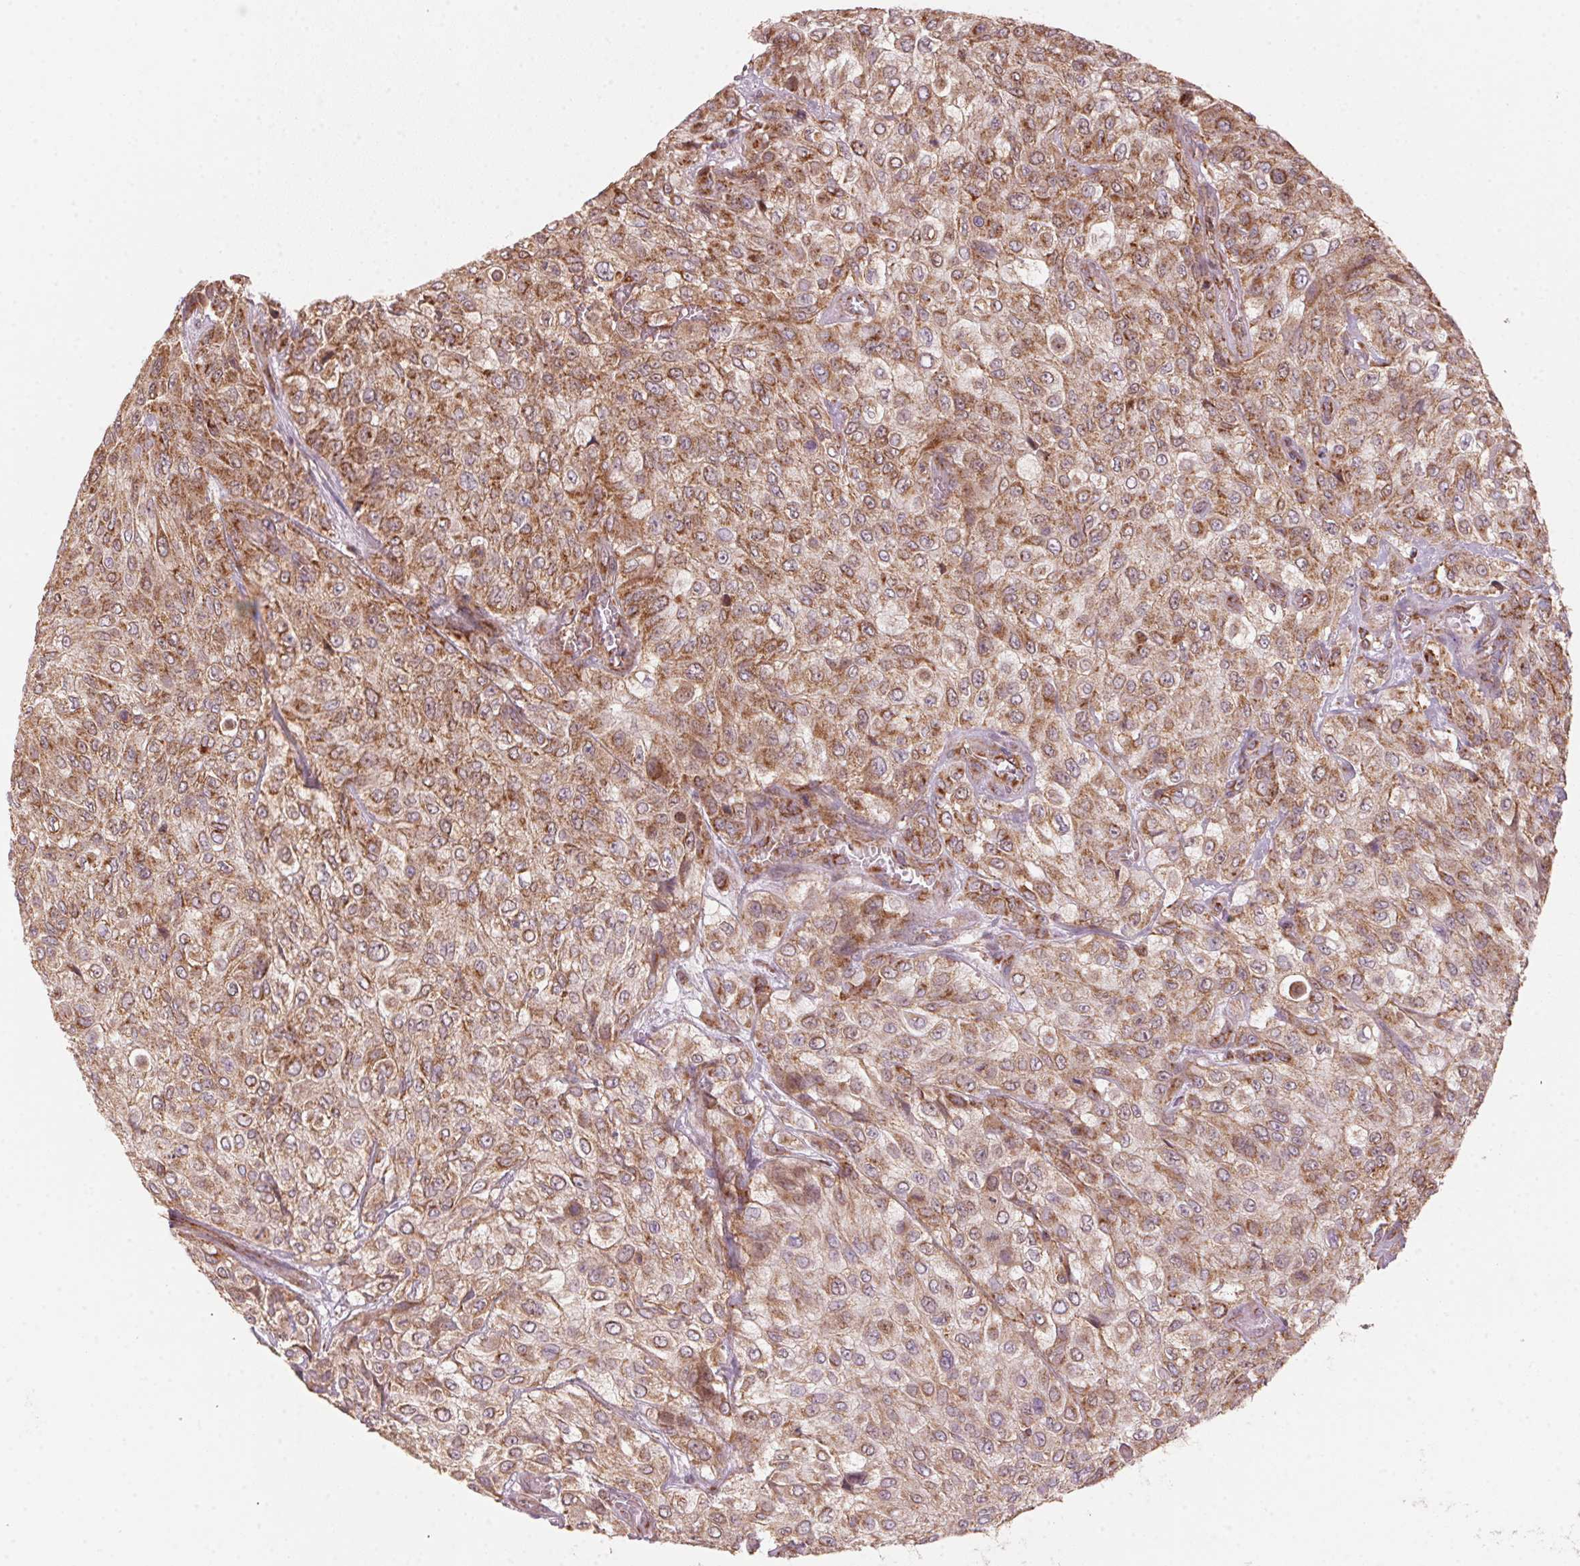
{"staining": {"intensity": "moderate", "quantity": ">75%", "location": "cytoplasmic/membranous"}, "tissue": "urothelial cancer", "cell_type": "Tumor cells", "image_type": "cancer", "snomed": [{"axis": "morphology", "description": "Urothelial carcinoma, High grade"}, {"axis": "topography", "description": "Urinary bladder"}], "caption": "Tumor cells show medium levels of moderate cytoplasmic/membranous positivity in about >75% of cells in human urothelial carcinoma (high-grade). (Brightfield microscopy of DAB IHC at high magnification).", "gene": "TOMM70", "patient": {"sex": "male", "age": 57}}